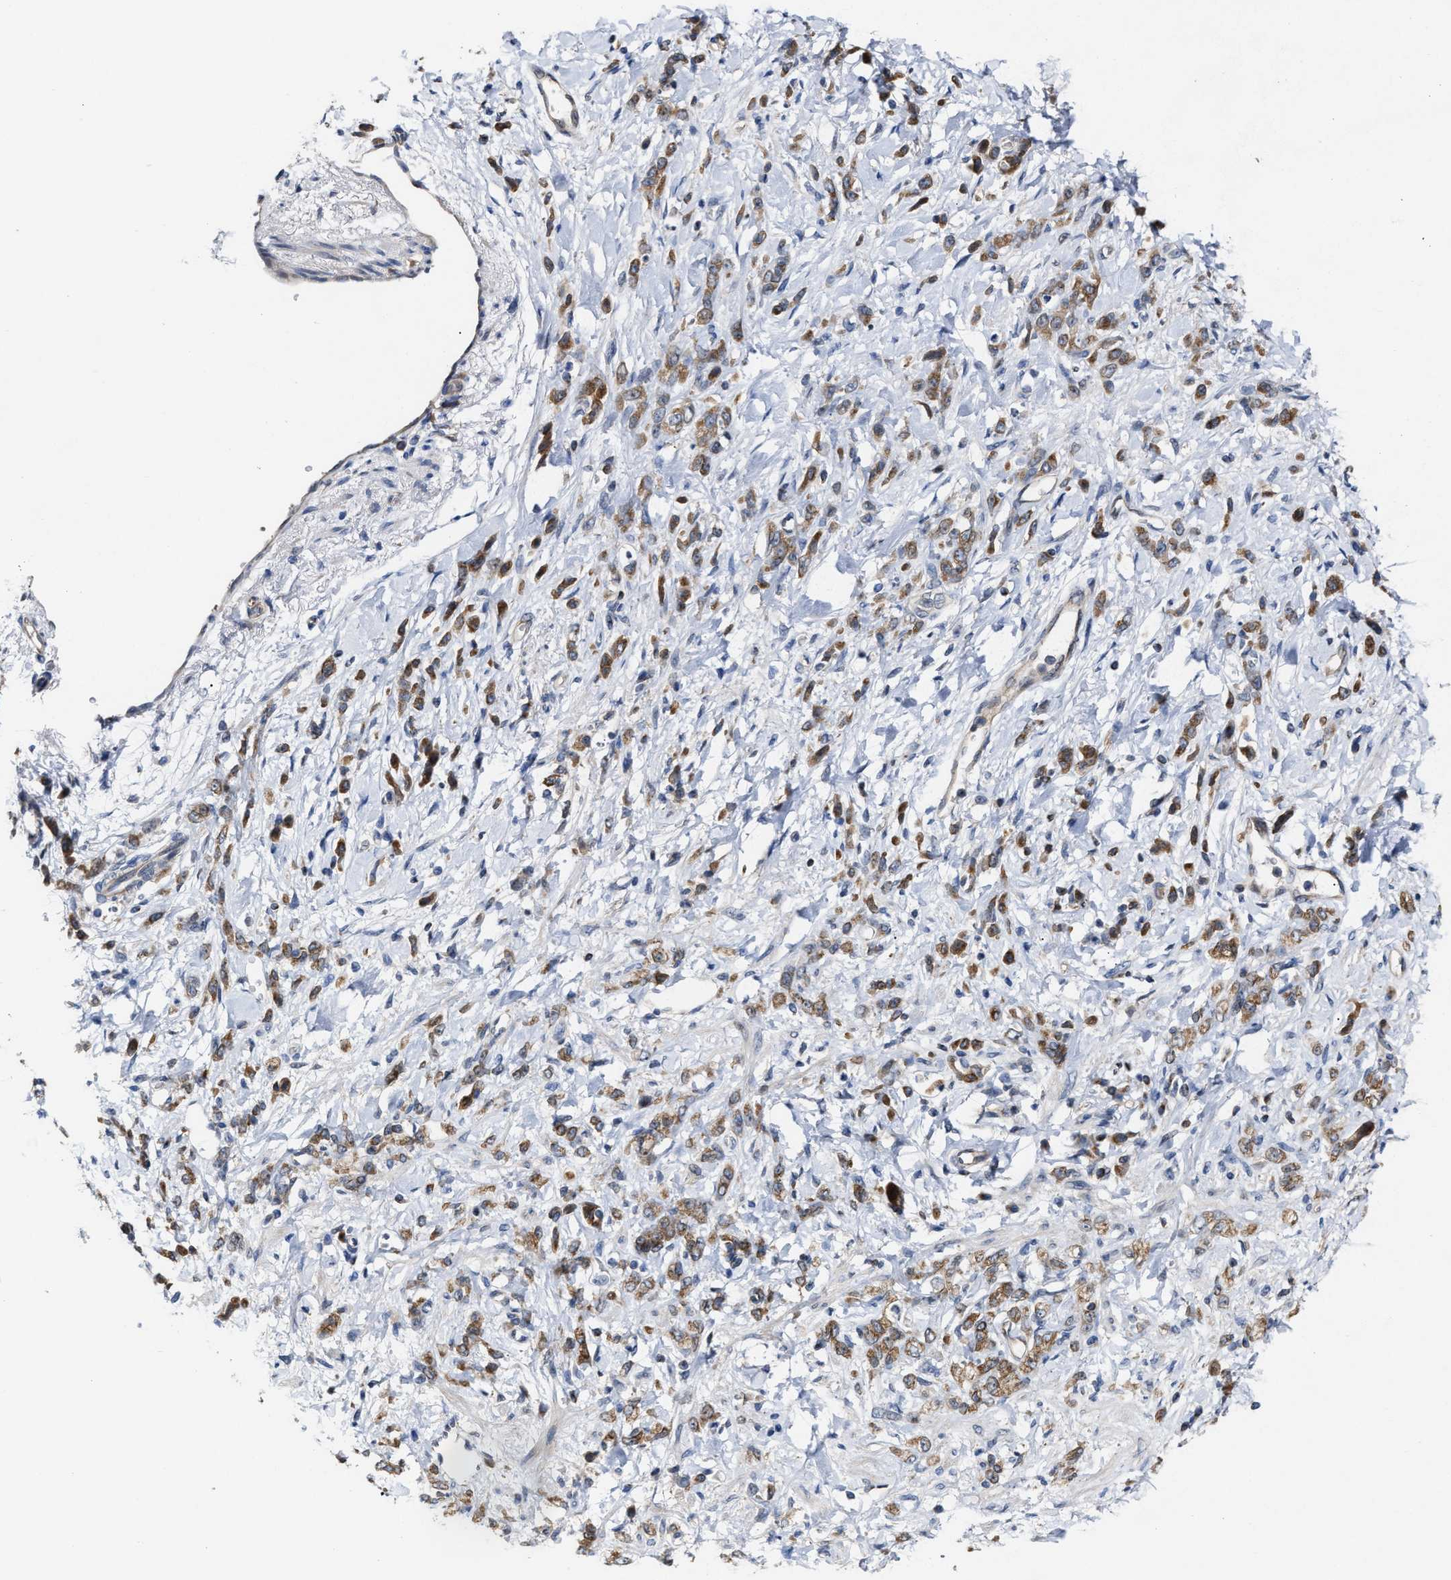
{"staining": {"intensity": "moderate", "quantity": ">75%", "location": "cytoplasmic/membranous"}, "tissue": "stomach cancer", "cell_type": "Tumor cells", "image_type": "cancer", "snomed": [{"axis": "morphology", "description": "Normal tissue, NOS"}, {"axis": "morphology", "description": "Adenocarcinoma, NOS"}, {"axis": "topography", "description": "Stomach"}], "caption": "DAB (3,3'-diaminobenzidine) immunohistochemical staining of human stomach cancer exhibits moderate cytoplasmic/membranous protein staining in about >75% of tumor cells.", "gene": "BBLN", "patient": {"sex": "male", "age": 82}}